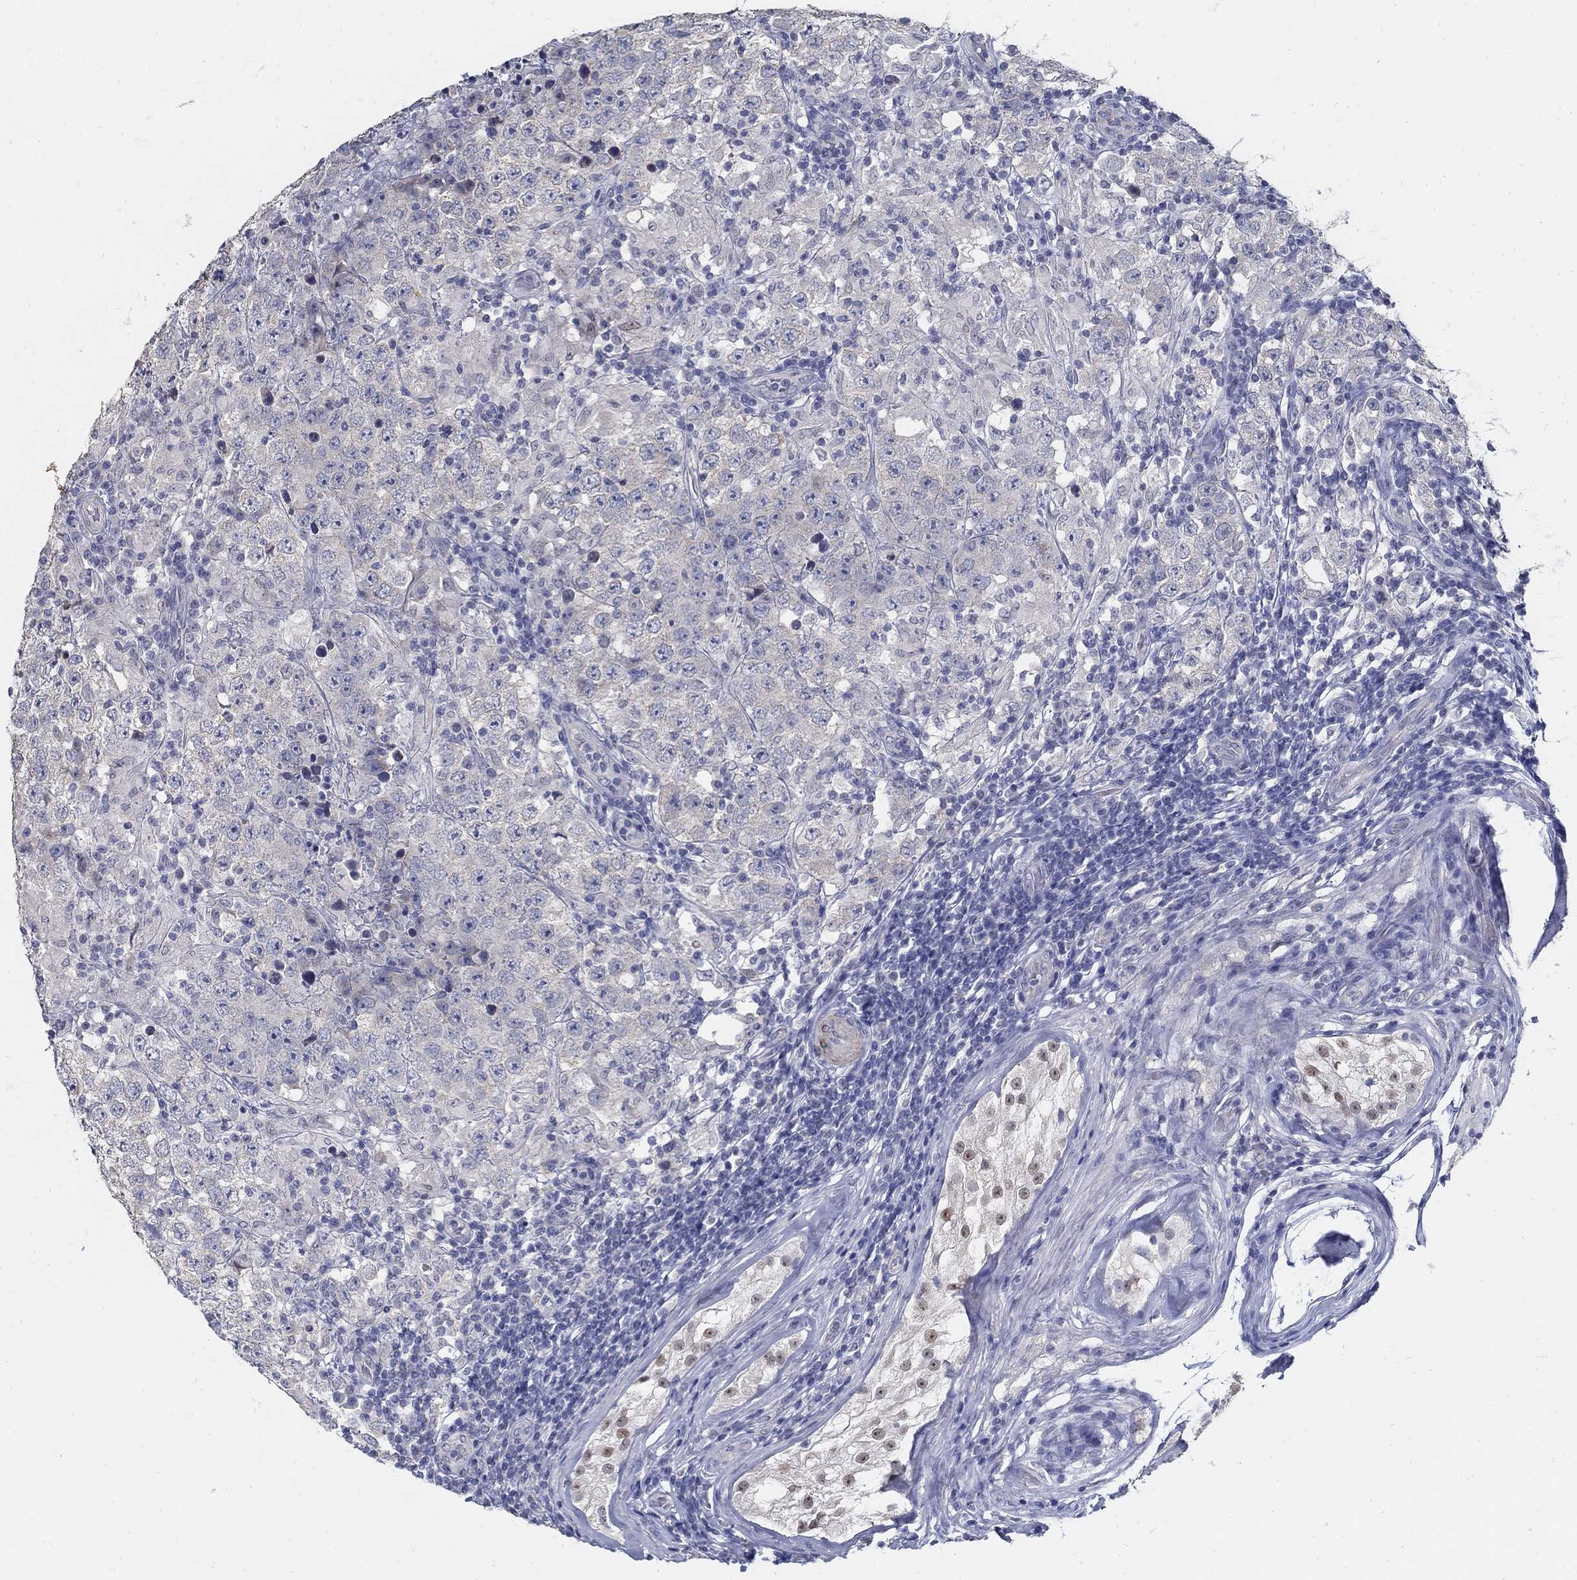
{"staining": {"intensity": "negative", "quantity": "none", "location": "none"}, "tissue": "testis cancer", "cell_type": "Tumor cells", "image_type": "cancer", "snomed": [{"axis": "morphology", "description": "Seminoma, NOS"}, {"axis": "morphology", "description": "Carcinoma, Embryonal, NOS"}, {"axis": "topography", "description": "Testis"}], "caption": "This is an IHC micrograph of testis cancer. There is no expression in tumor cells.", "gene": "USP29", "patient": {"sex": "male", "age": 41}}